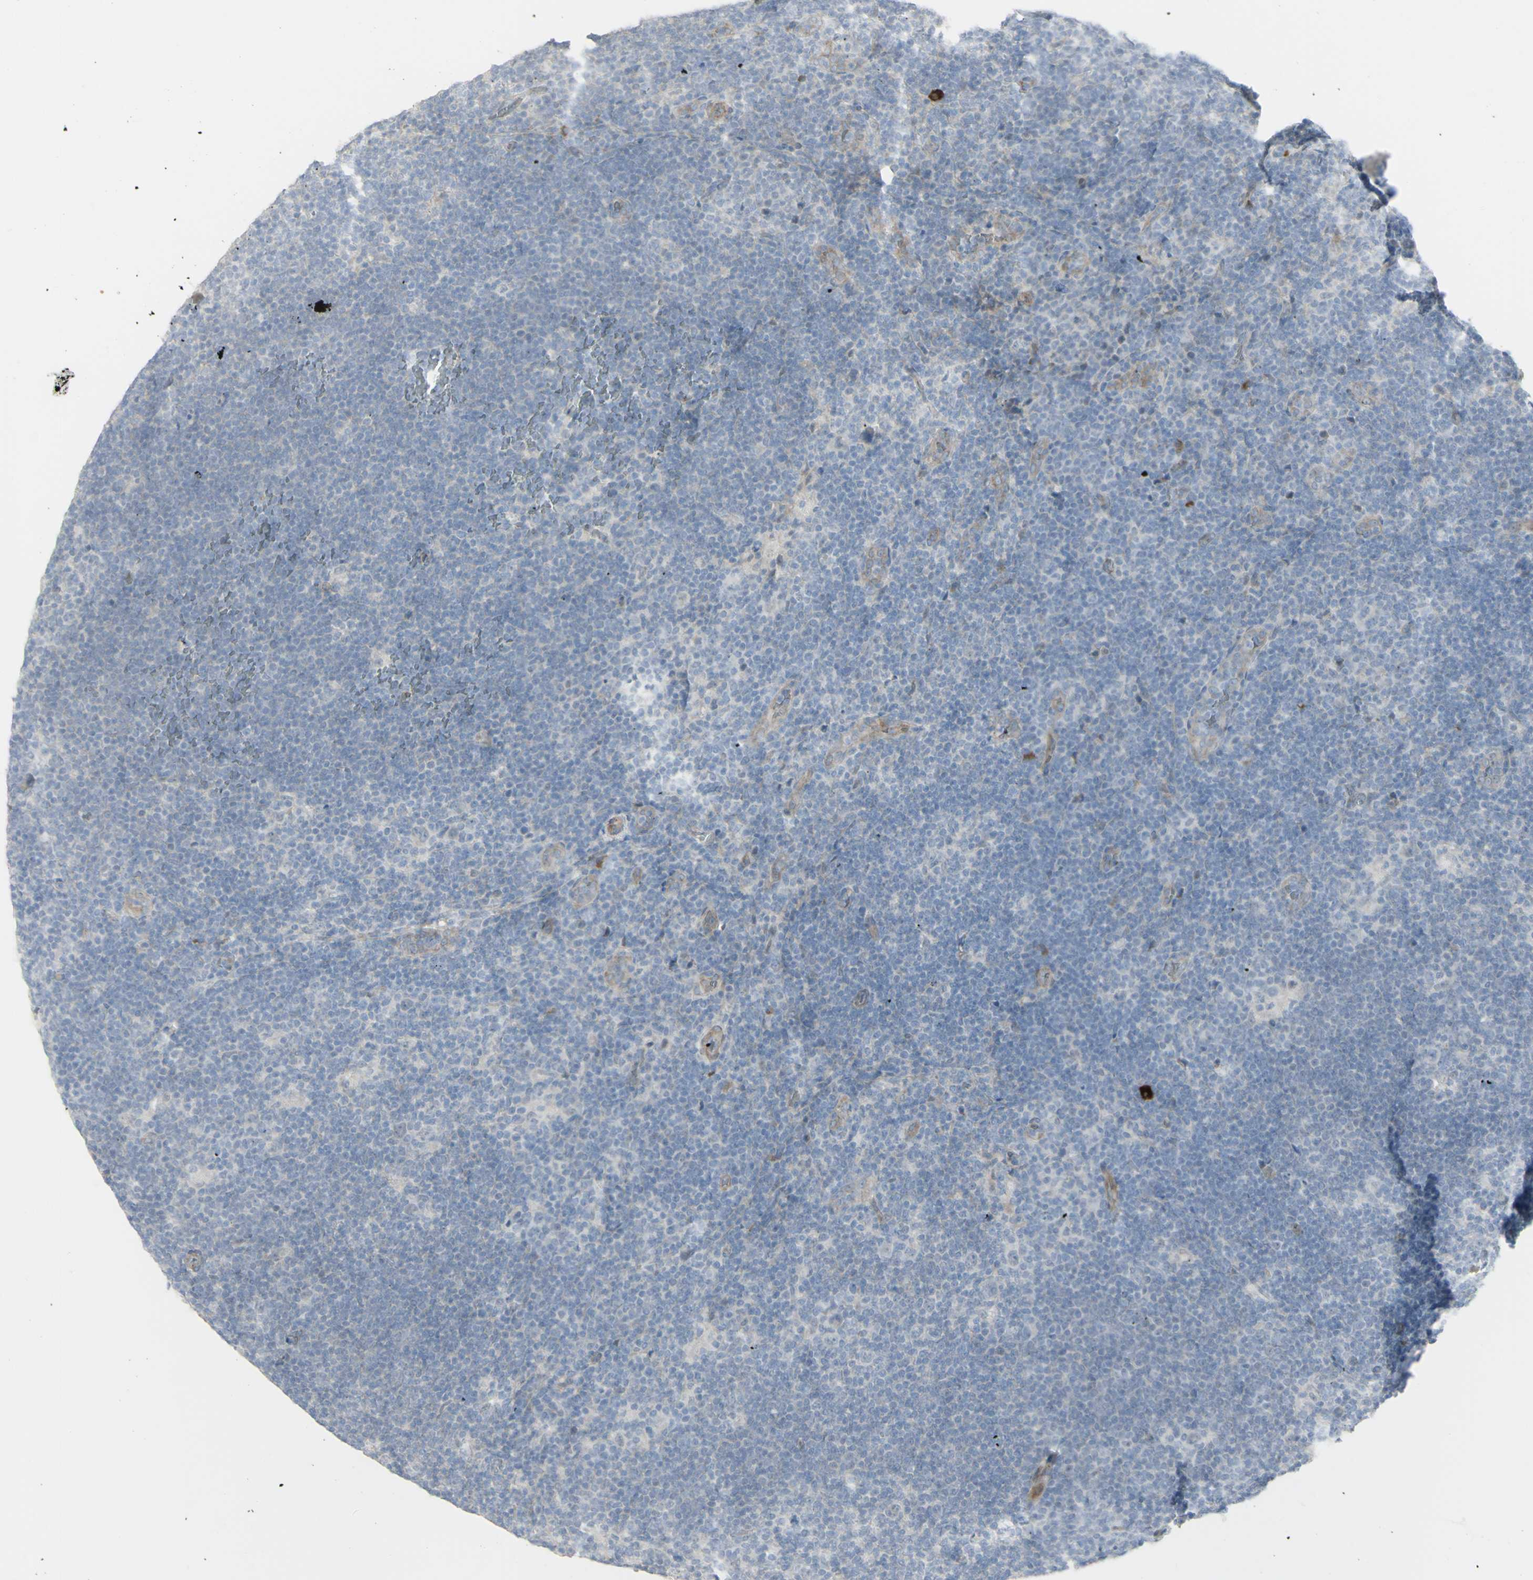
{"staining": {"intensity": "negative", "quantity": "none", "location": "none"}, "tissue": "lymphoma", "cell_type": "Tumor cells", "image_type": "cancer", "snomed": [{"axis": "morphology", "description": "Hodgkin's disease, NOS"}, {"axis": "topography", "description": "Lymph node"}], "caption": "Micrograph shows no significant protein expression in tumor cells of Hodgkin's disease.", "gene": "NDST4", "patient": {"sex": "female", "age": 57}}